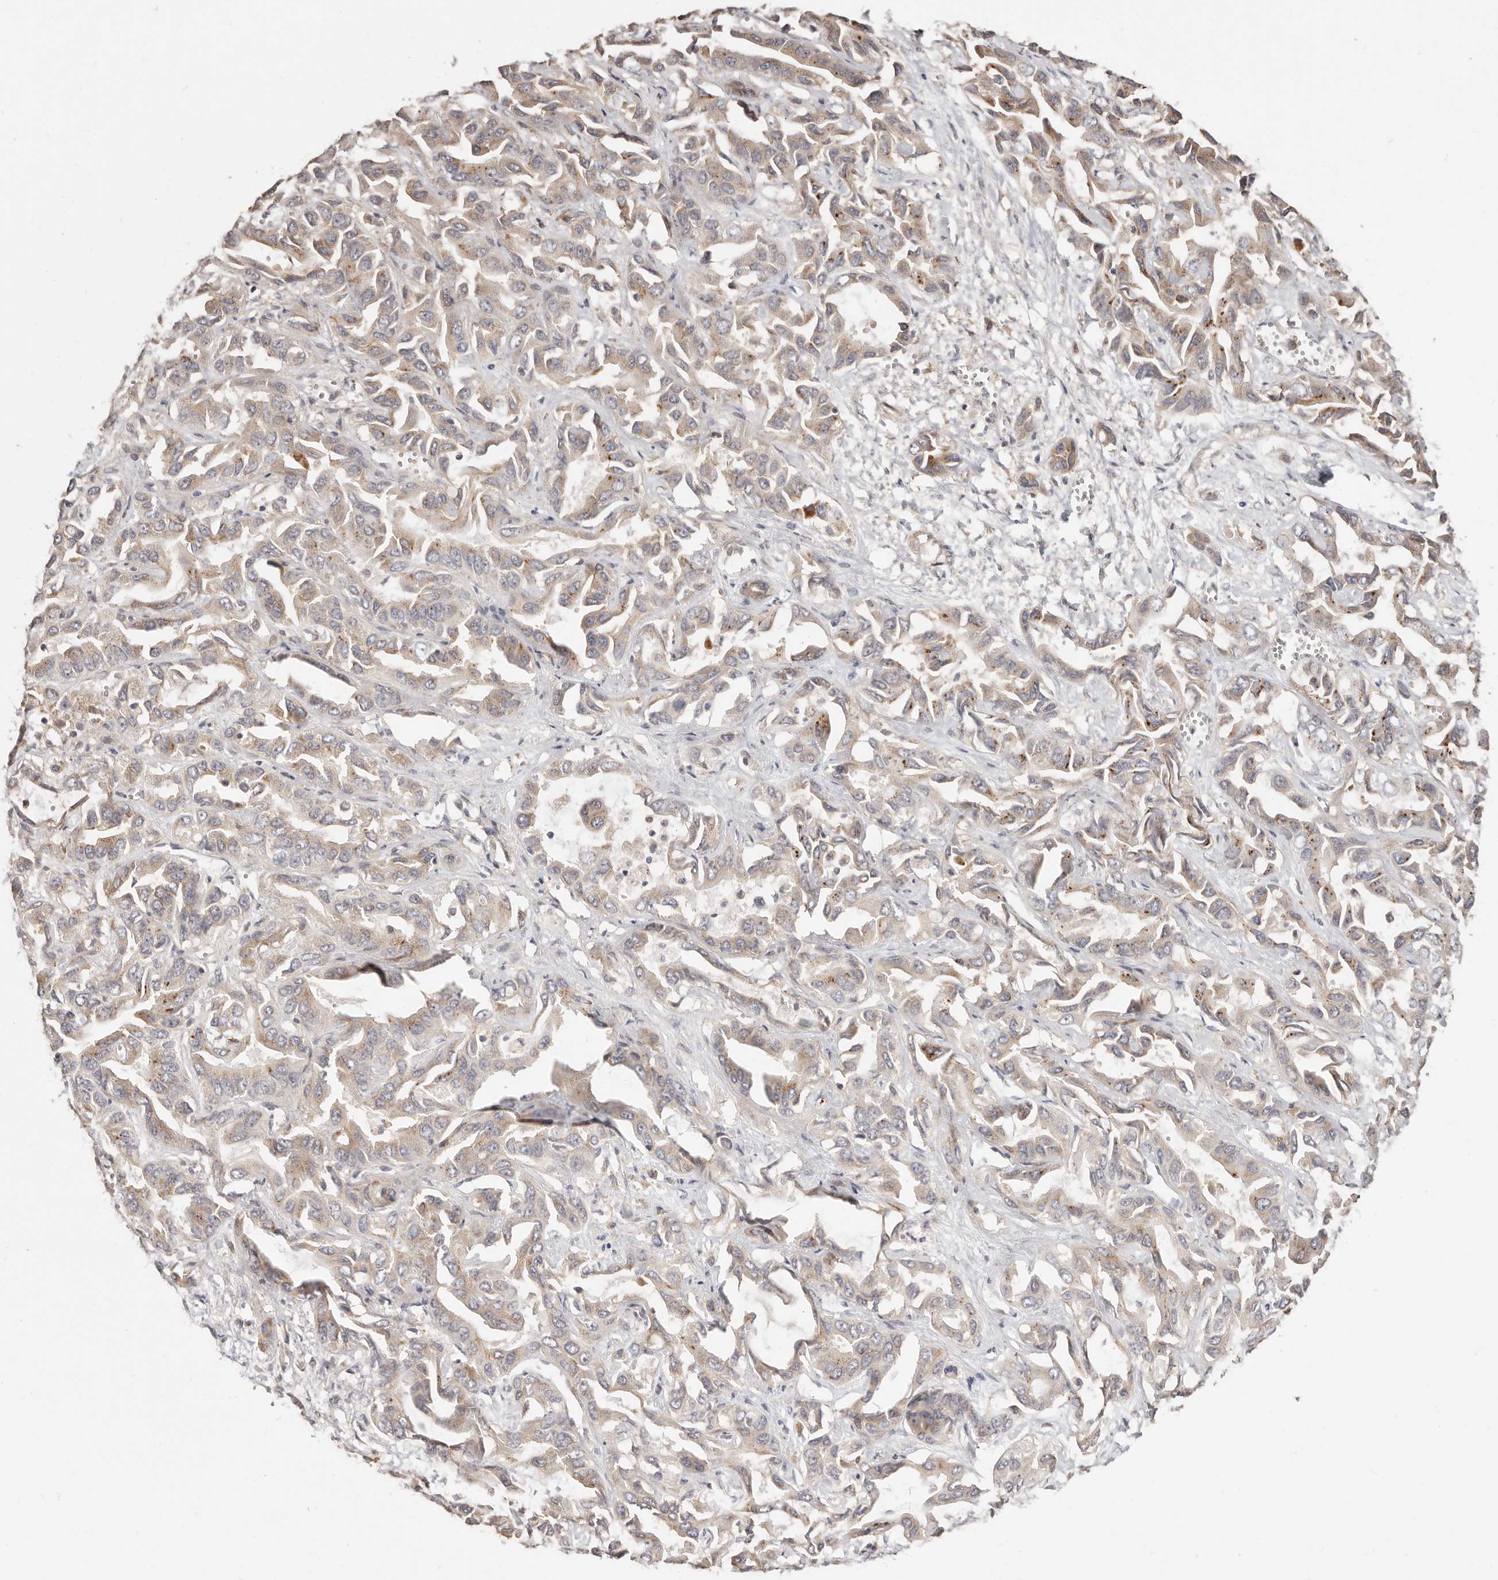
{"staining": {"intensity": "moderate", "quantity": "<25%", "location": "cytoplasmic/membranous"}, "tissue": "liver cancer", "cell_type": "Tumor cells", "image_type": "cancer", "snomed": [{"axis": "morphology", "description": "Cholangiocarcinoma"}, {"axis": "topography", "description": "Liver"}], "caption": "A photomicrograph of human liver cholangiocarcinoma stained for a protein displays moderate cytoplasmic/membranous brown staining in tumor cells.", "gene": "APOL6", "patient": {"sex": "female", "age": 52}}